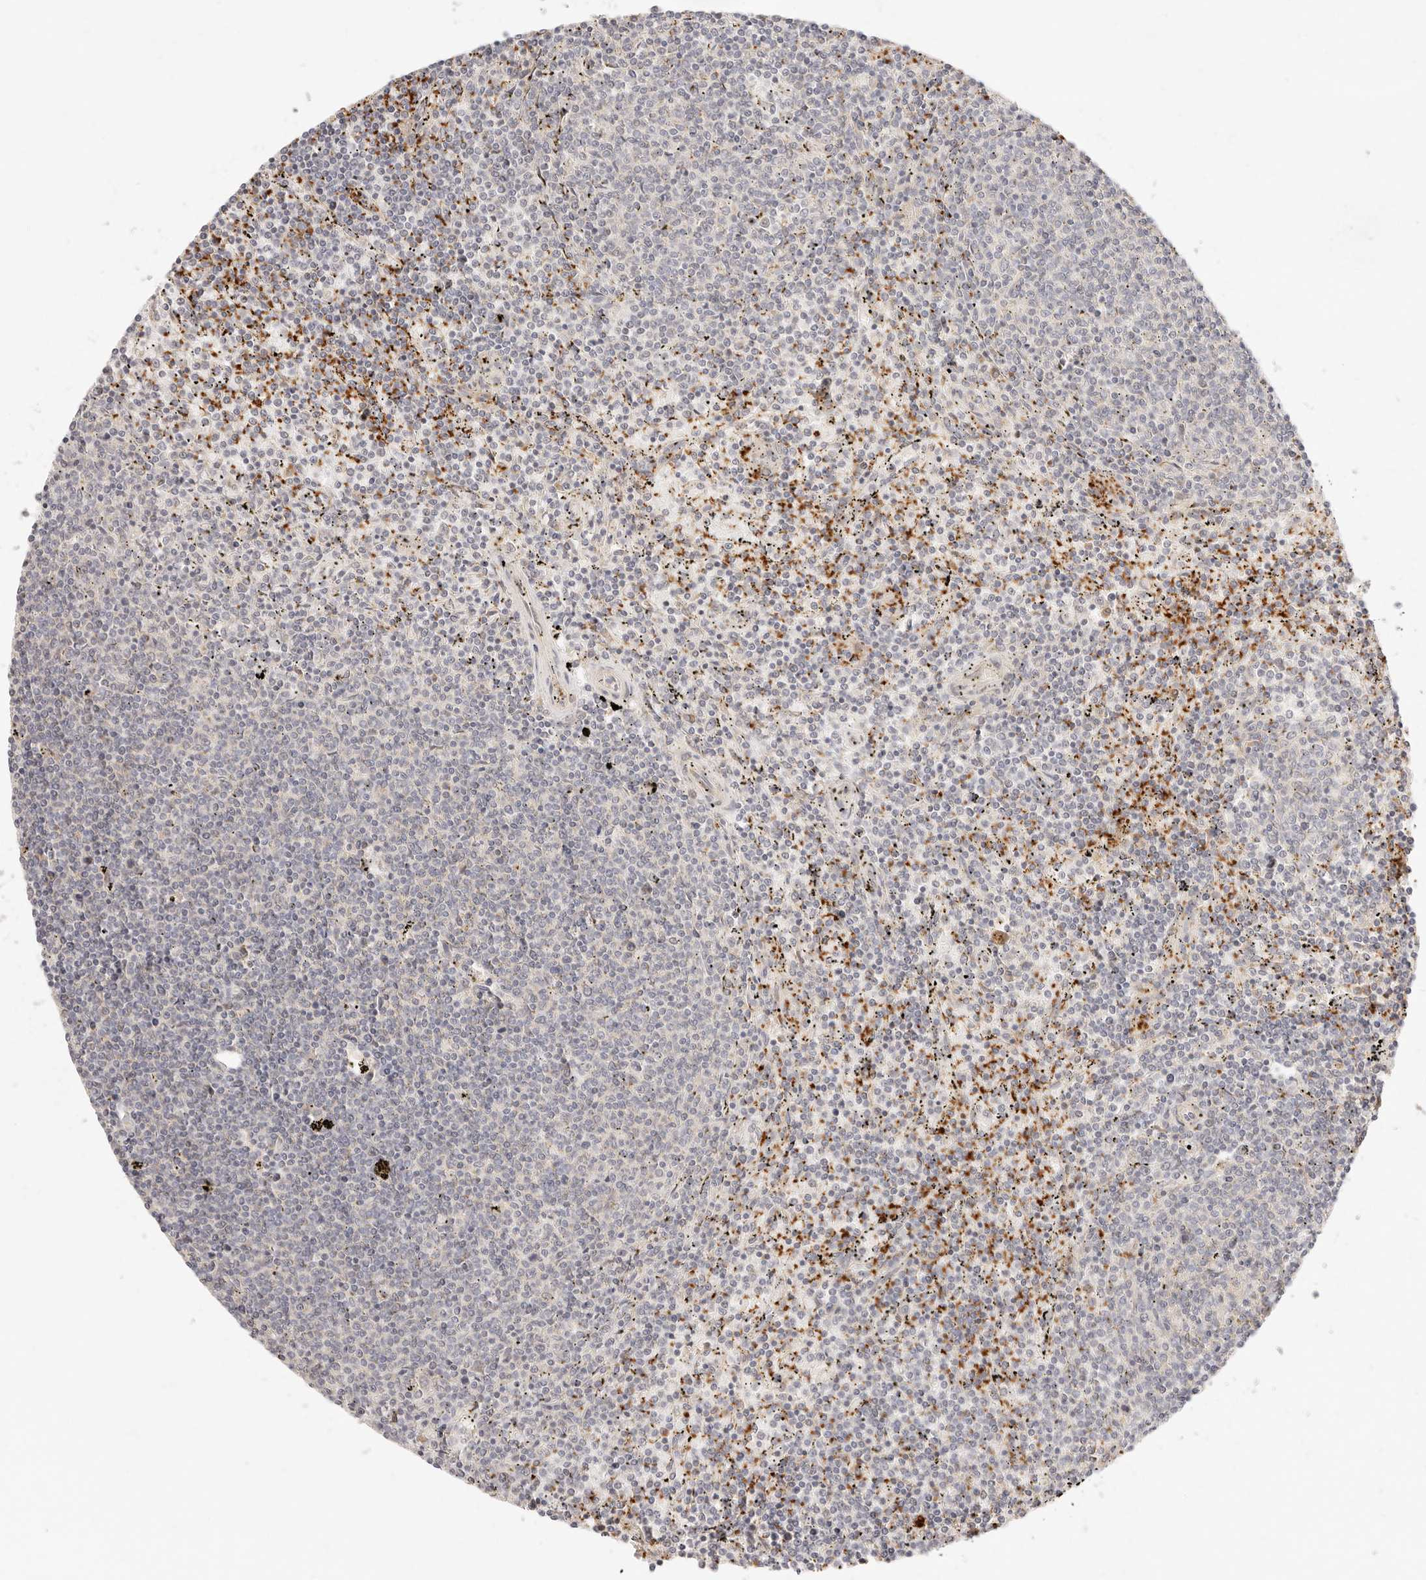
{"staining": {"intensity": "negative", "quantity": "none", "location": "none"}, "tissue": "lymphoma", "cell_type": "Tumor cells", "image_type": "cancer", "snomed": [{"axis": "morphology", "description": "Malignant lymphoma, non-Hodgkin's type, Low grade"}, {"axis": "topography", "description": "Spleen"}], "caption": "High power microscopy photomicrograph of an immunohistochemistry (IHC) photomicrograph of malignant lymphoma, non-Hodgkin's type (low-grade), revealing no significant positivity in tumor cells.", "gene": "UBXN10", "patient": {"sex": "female", "age": 50}}